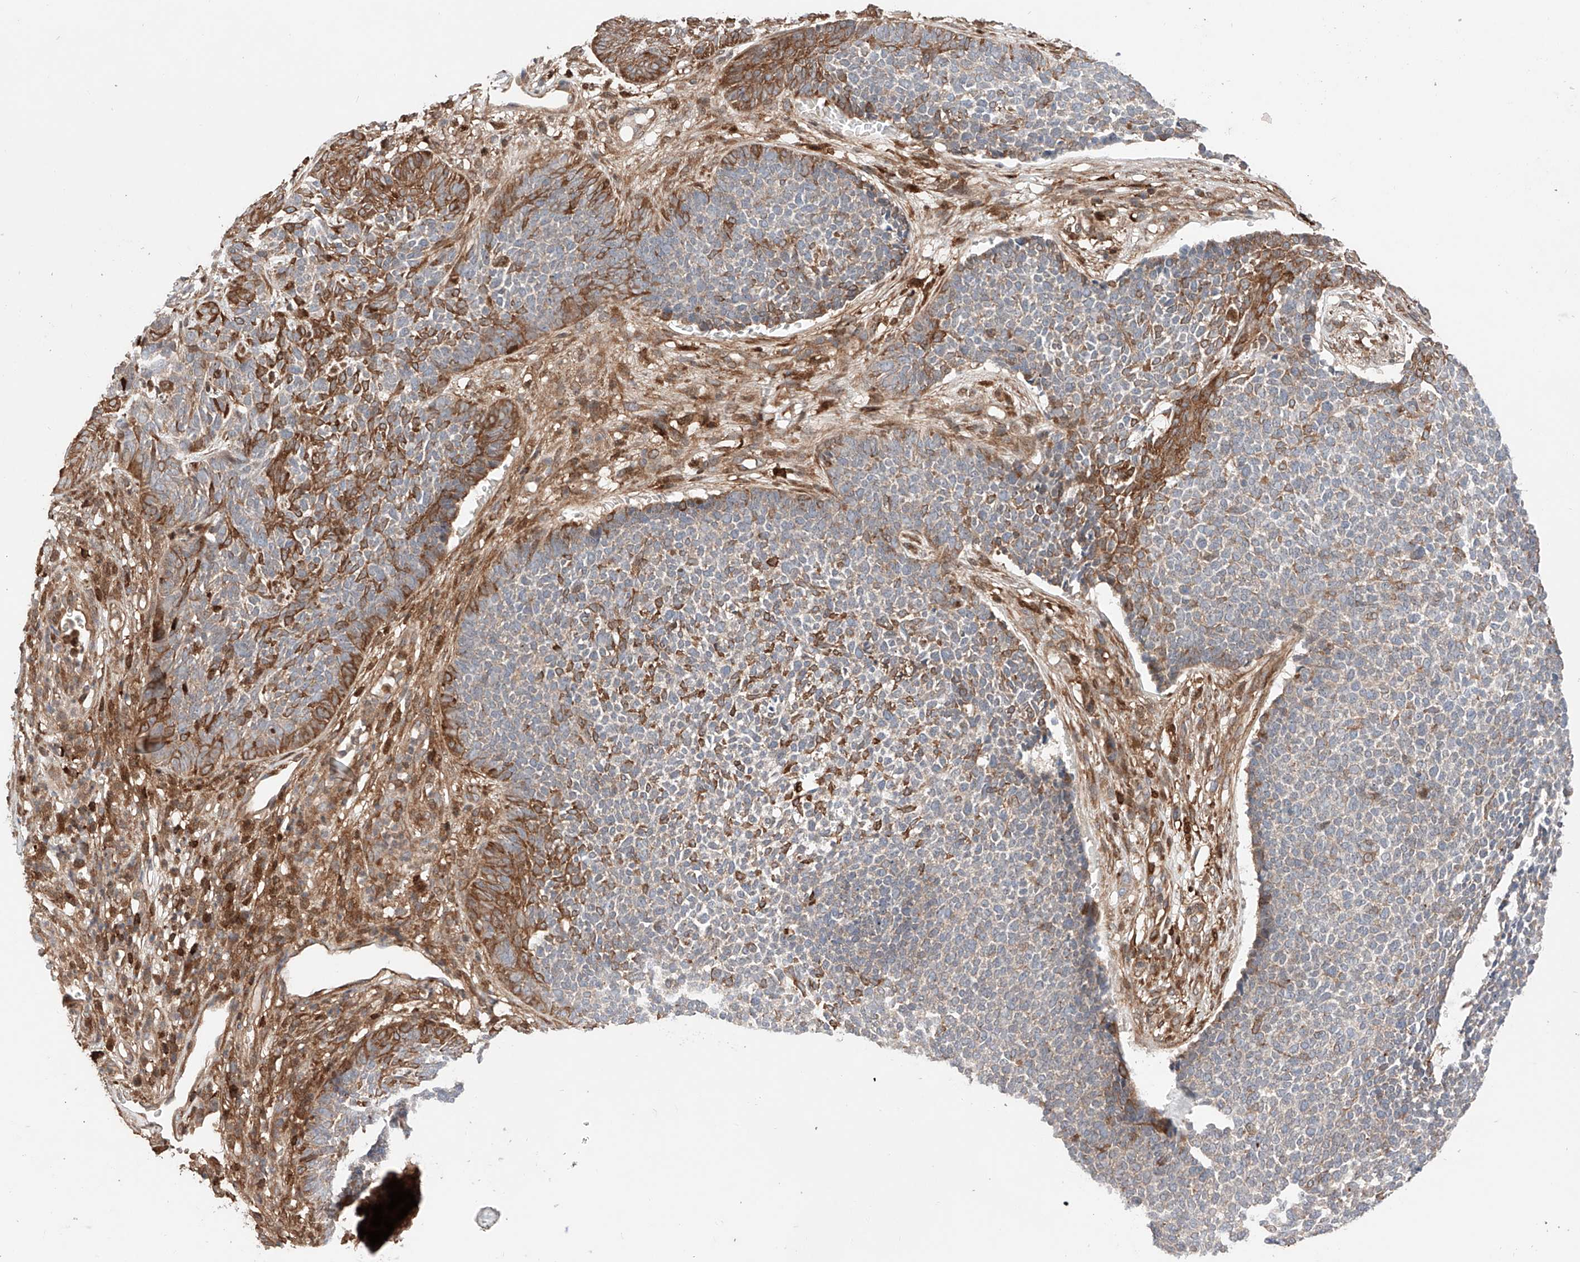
{"staining": {"intensity": "moderate", "quantity": "<25%", "location": "cytoplasmic/membranous"}, "tissue": "skin cancer", "cell_type": "Tumor cells", "image_type": "cancer", "snomed": [{"axis": "morphology", "description": "Basal cell carcinoma"}, {"axis": "topography", "description": "Skin"}], "caption": "There is low levels of moderate cytoplasmic/membranous positivity in tumor cells of skin cancer, as demonstrated by immunohistochemical staining (brown color).", "gene": "IGSF22", "patient": {"sex": "female", "age": 84}}